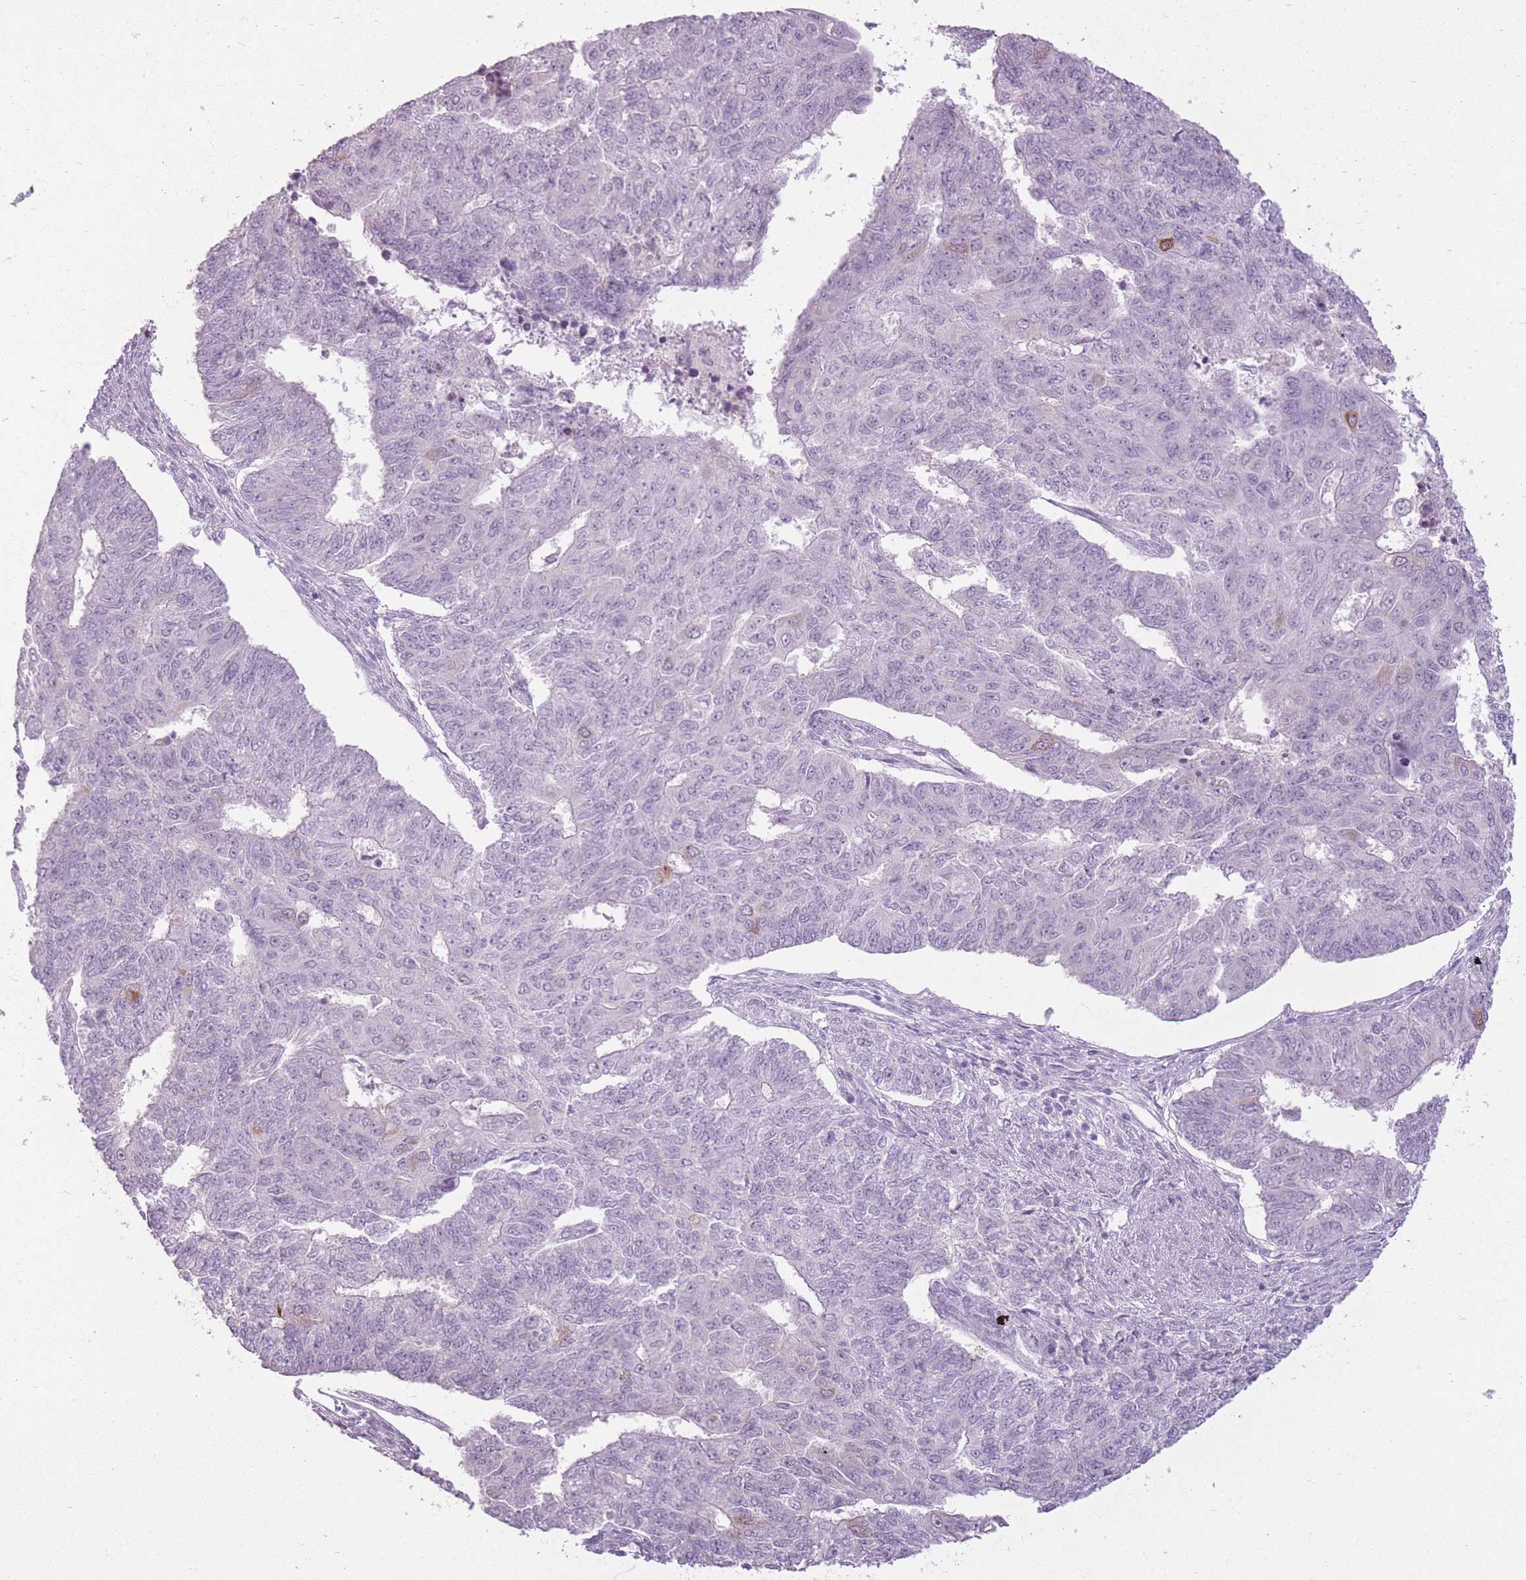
{"staining": {"intensity": "negative", "quantity": "none", "location": "none"}, "tissue": "endometrial cancer", "cell_type": "Tumor cells", "image_type": "cancer", "snomed": [{"axis": "morphology", "description": "Adenocarcinoma, NOS"}, {"axis": "topography", "description": "Endometrium"}], "caption": "Immunohistochemistry (IHC) of human endometrial cancer shows no expression in tumor cells.", "gene": "ZBTB24", "patient": {"sex": "female", "age": 32}}